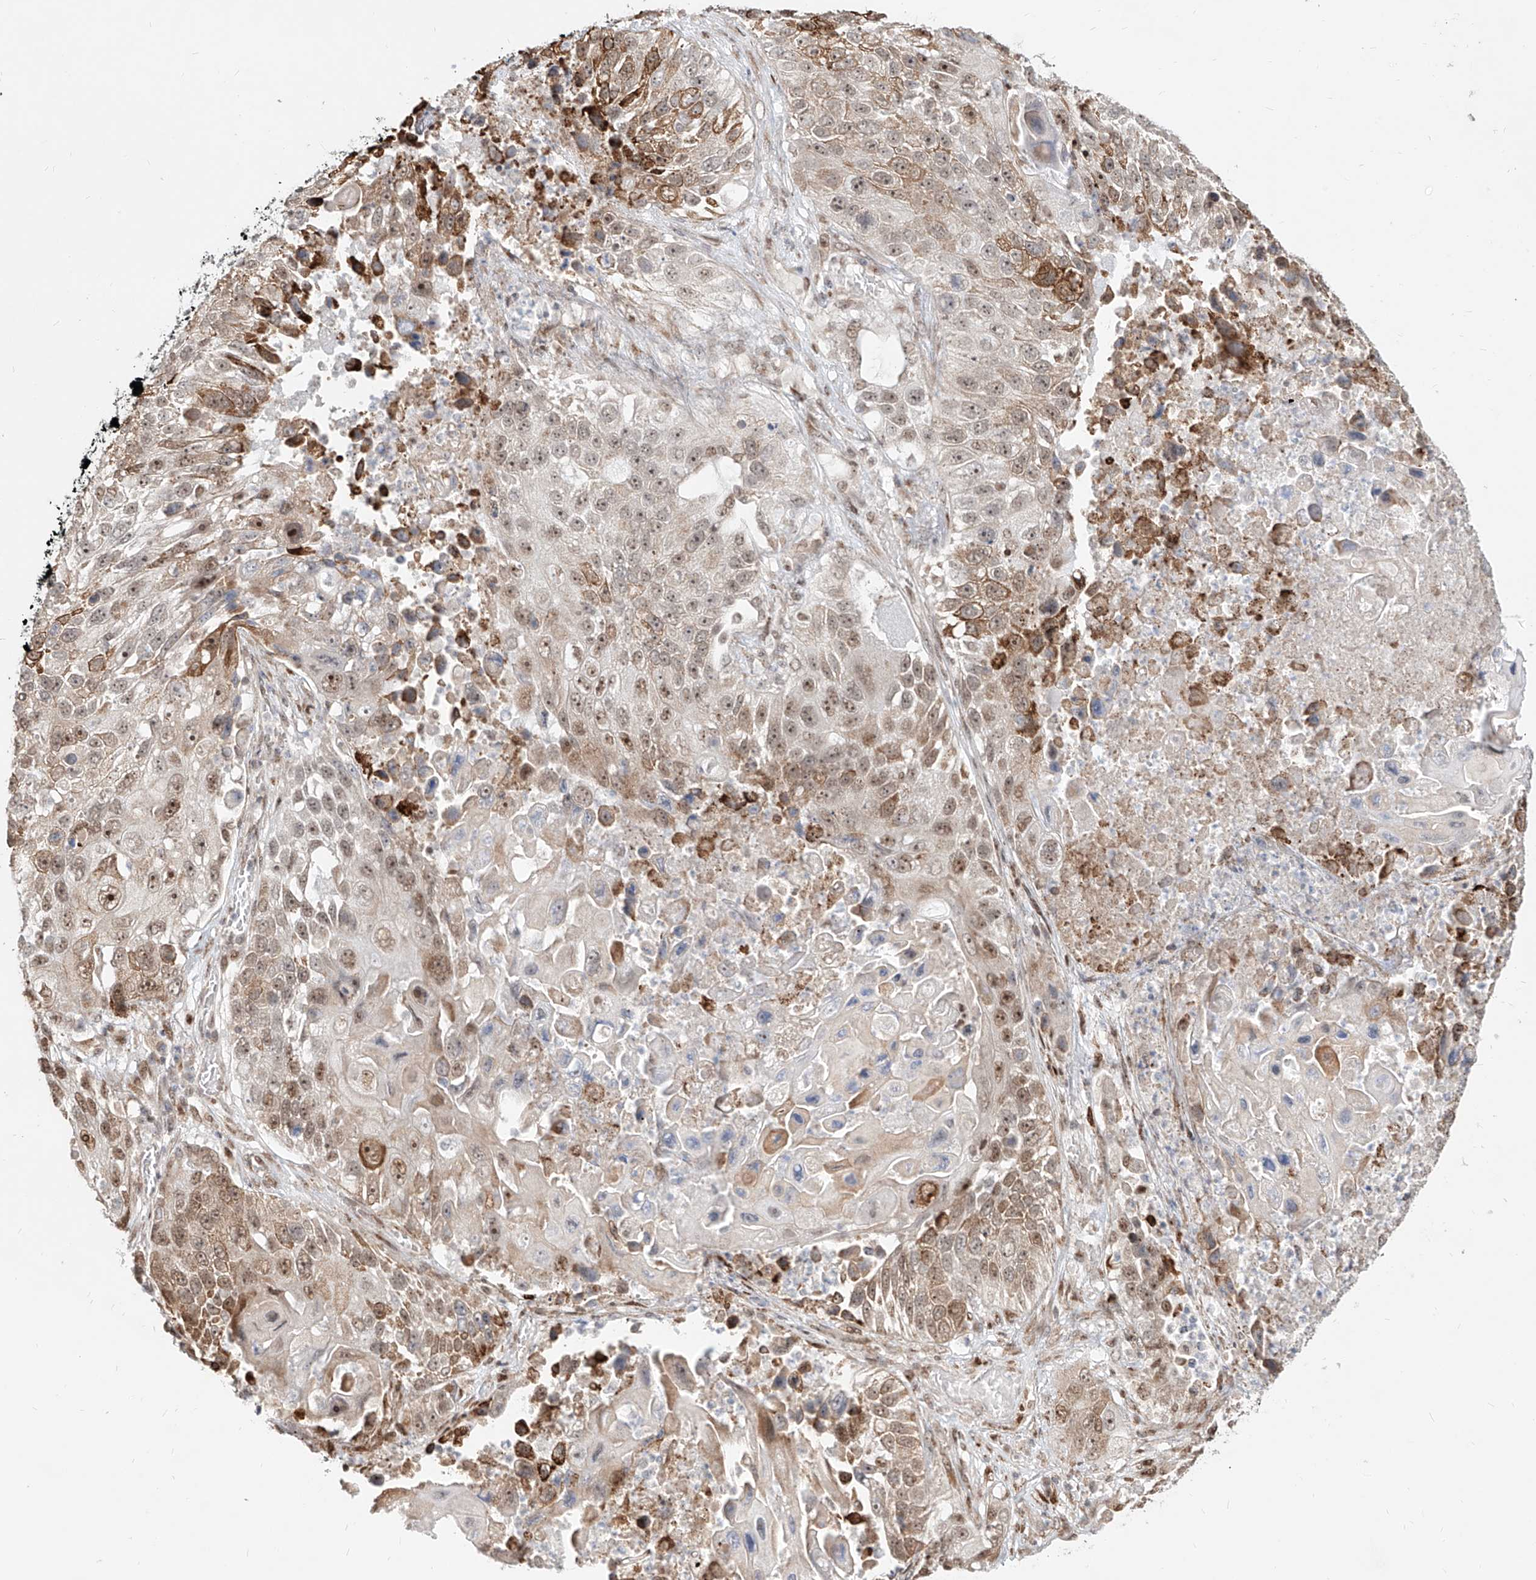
{"staining": {"intensity": "moderate", "quantity": ">75%", "location": "cytoplasmic/membranous,nuclear"}, "tissue": "lung cancer", "cell_type": "Tumor cells", "image_type": "cancer", "snomed": [{"axis": "morphology", "description": "Squamous cell carcinoma, NOS"}, {"axis": "topography", "description": "Lung"}], "caption": "This is a photomicrograph of immunohistochemistry staining of lung cancer (squamous cell carcinoma), which shows moderate expression in the cytoplasmic/membranous and nuclear of tumor cells.", "gene": "ZNF710", "patient": {"sex": "male", "age": 61}}